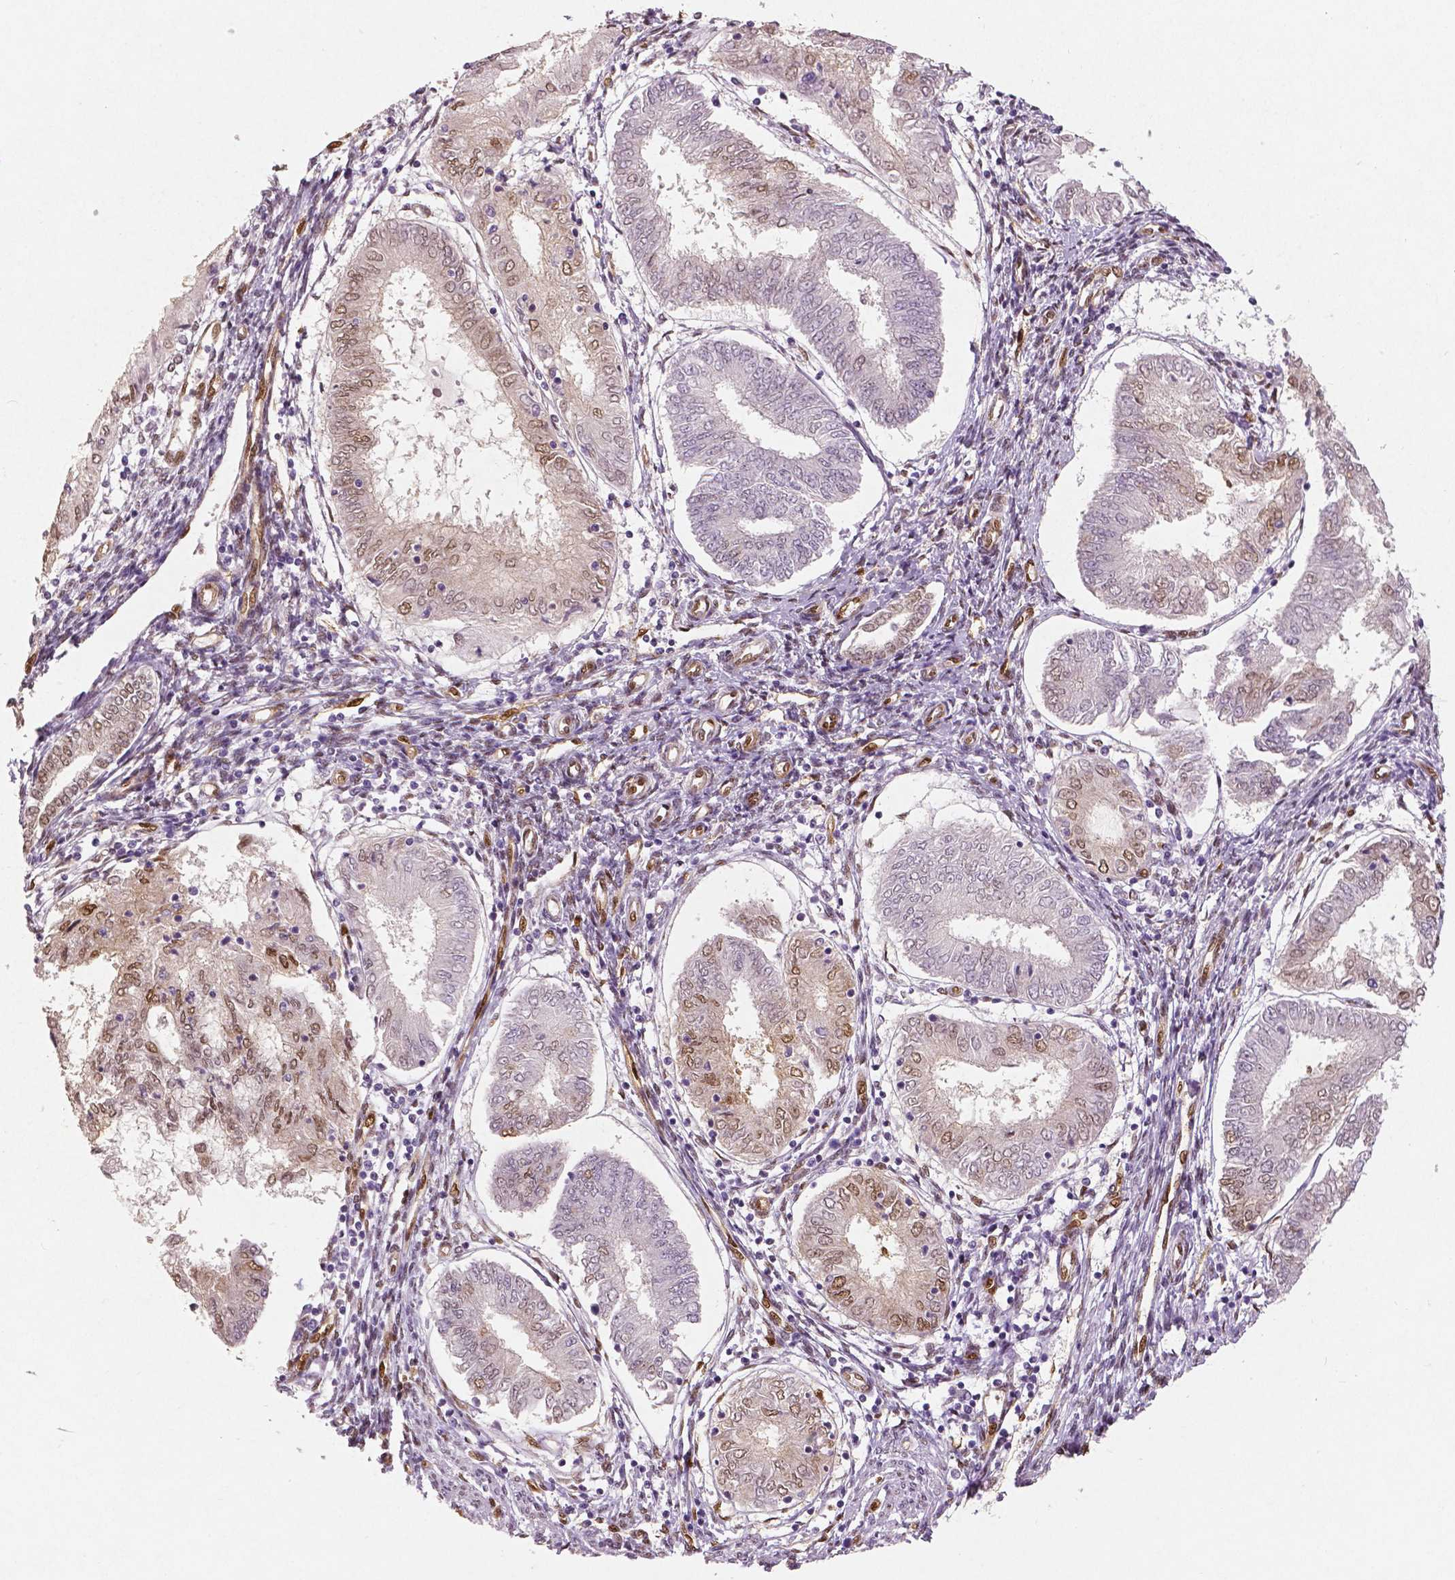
{"staining": {"intensity": "moderate", "quantity": "25%-75%", "location": "cytoplasmic/membranous,nuclear"}, "tissue": "endometrial cancer", "cell_type": "Tumor cells", "image_type": "cancer", "snomed": [{"axis": "morphology", "description": "Adenocarcinoma, NOS"}, {"axis": "topography", "description": "Endometrium"}], "caption": "Human endometrial adenocarcinoma stained for a protein (brown) exhibits moderate cytoplasmic/membranous and nuclear positive expression in approximately 25%-75% of tumor cells.", "gene": "WWTR1", "patient": {"sex": "female", "age": 68}}